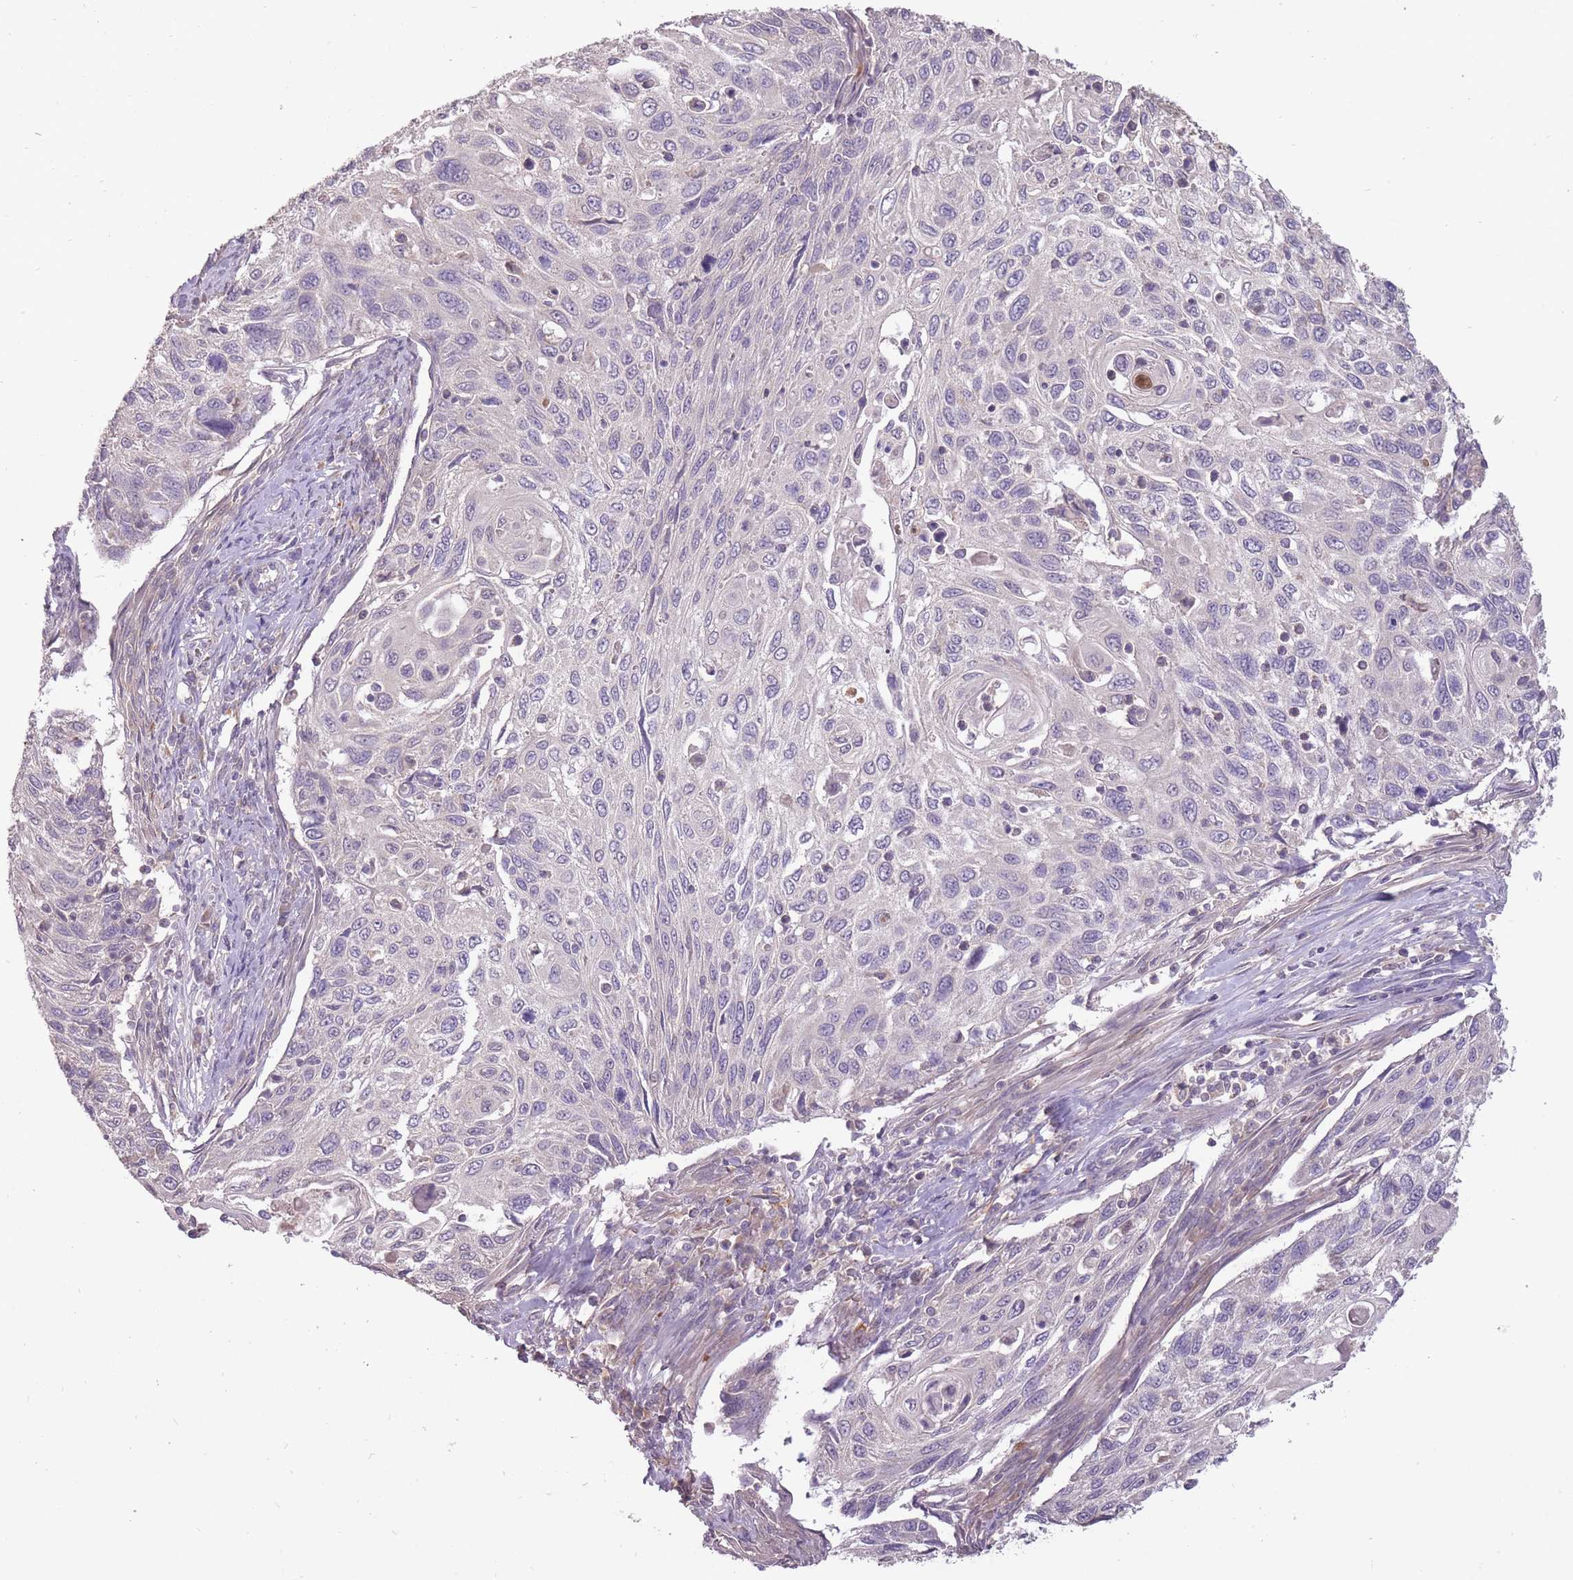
{"staining": {"intensity": "negative", "quantity": "none", "location": "none"}, "tissue": "cervical cancer", "cell_type": "Tumor cells", "image_type": "cancer", "snomed": [{"axis": "morphology", "description": "Squamous cell carcinoma, NOS"}, {"axis": "topography", "description": "Cervix"}], "caption": "This photomicrograph is of cervical cancer (squamous cell carcinoma) stained with immunohistochemistry to label a protein in brown with the nuclei are counter-stained blue. There is no staining in tumor cells.", "gene": "LRATD2", "patient": {"sex": "female", "age": 70}}